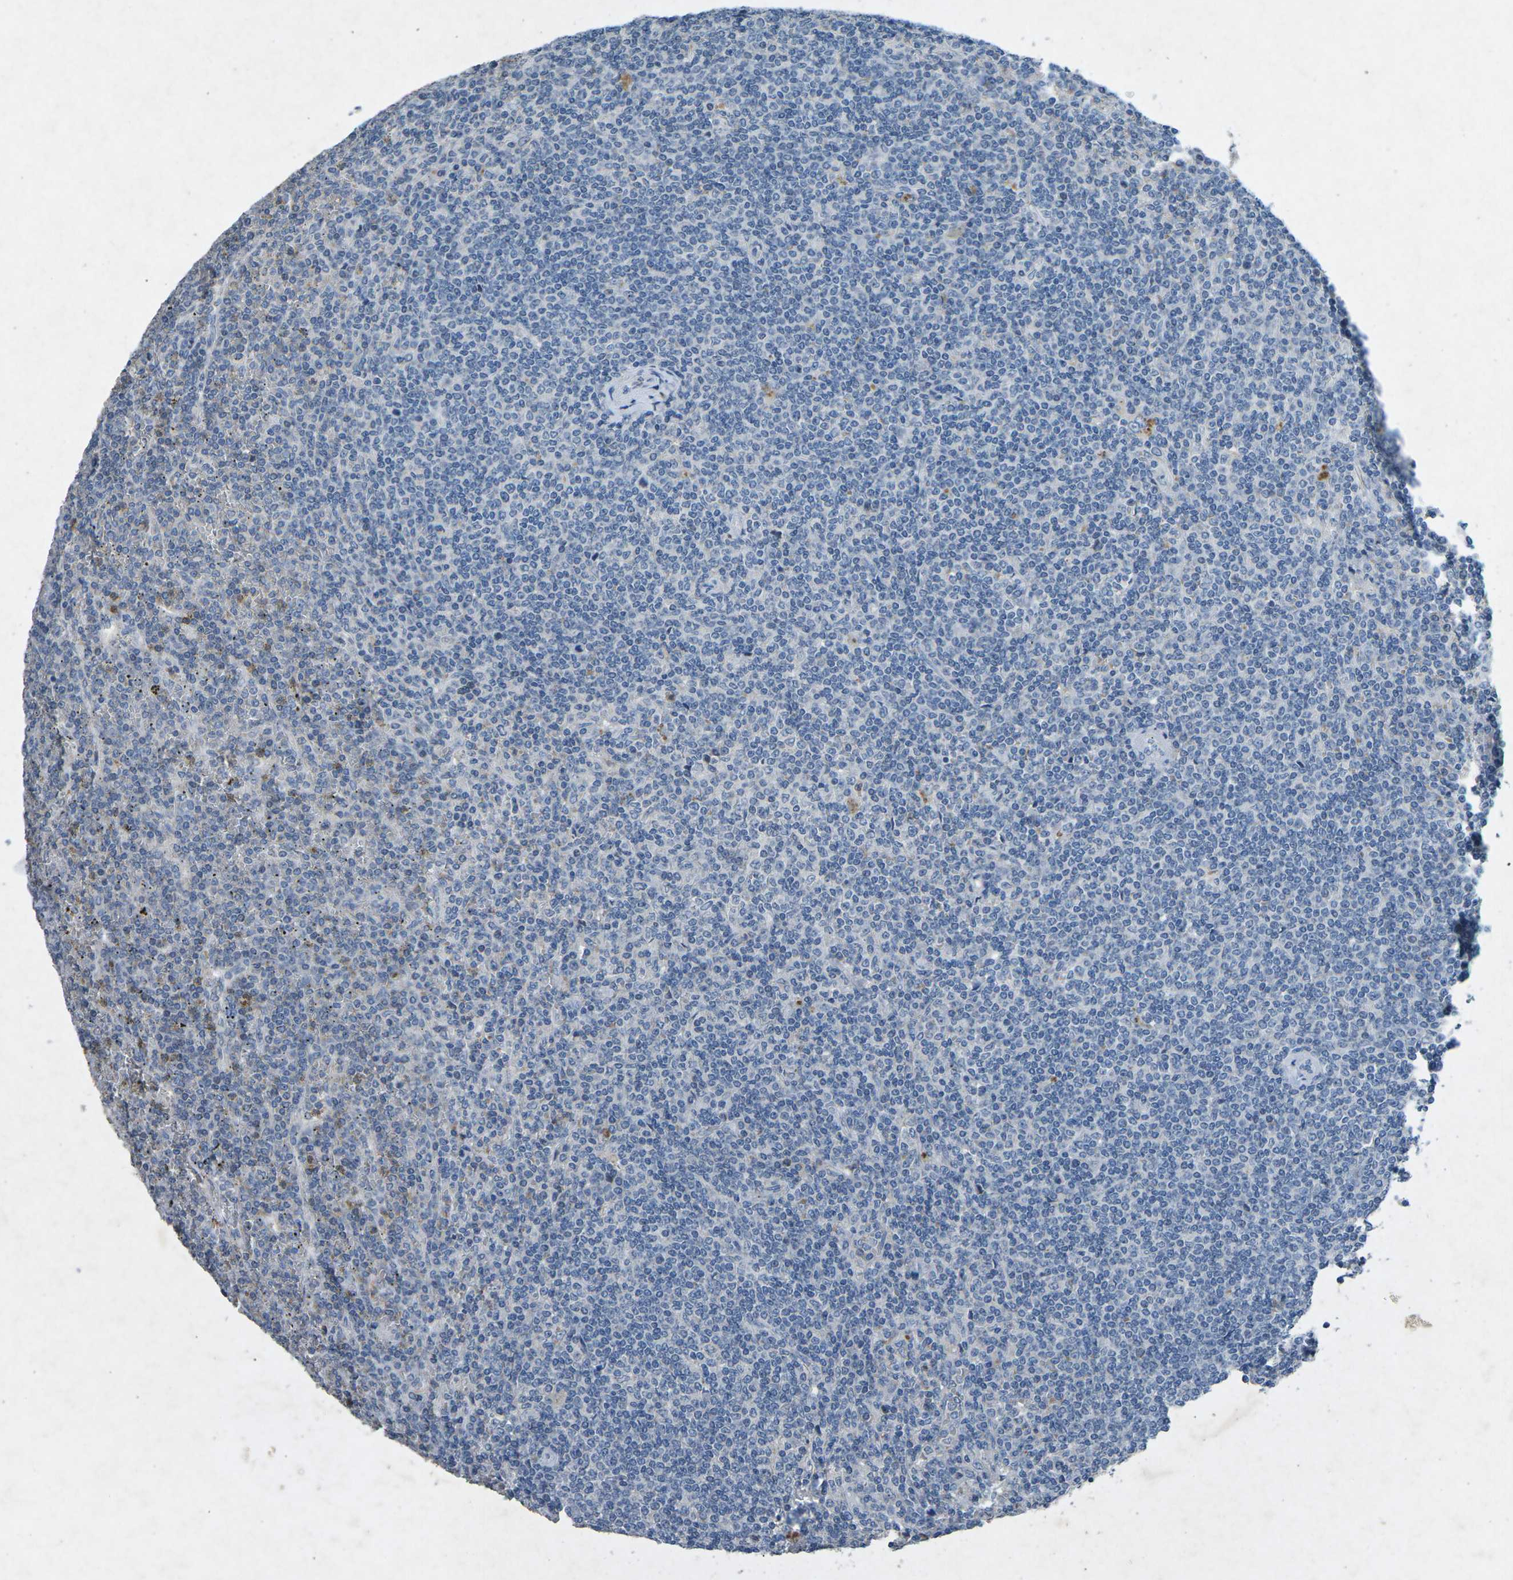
{"staining": {"intensity": "negative", "quantity": "none", "location": "none"}, "tissue": "lymphoma", "cell_type": "Tumor cells", "image_type": "cancer", "snomed": [{"axis": "morphology", "description": "Malignant lymphoma, non-Hodgkin's type, Low grade"}, {"axis": "topography", "description": "Spleen"}], "caption": "Lymphoma was stained to show a protein in brown. There is no significant expression in tumor cells.", "gene": "A1BG", "patient": {"sex": "female", "age": 19}}